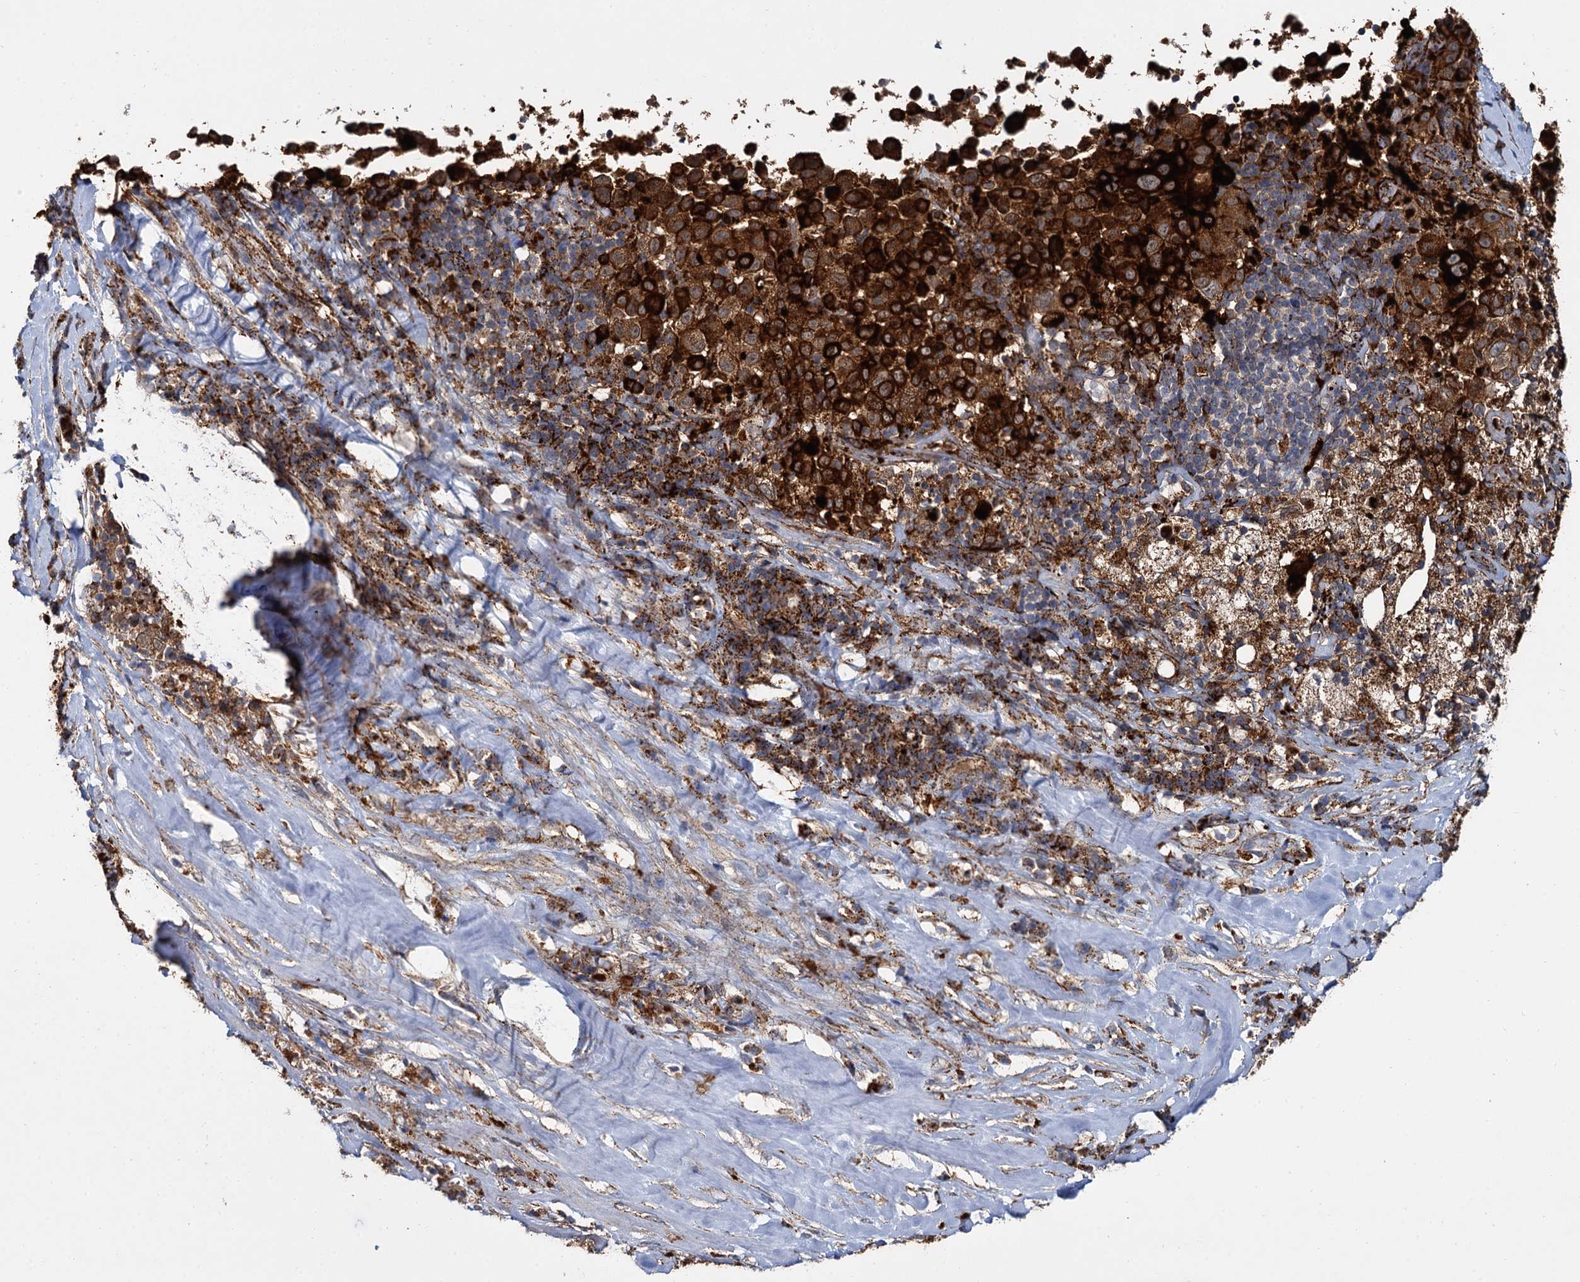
{"staining": {"intensity": "strong", "quantity": ">75%", "location": "cytoplasmic/membranous"}, "tissue": "melanoma", "cell_type": "Tumor cells", "image_type": "cancer", "snomed": [{"axis": "morphology", "description": "Malignant melanoma, Metastatic site"}, {"axis": "topography", "description": "Lymph node"}], "caption": "This image exhibits IHC staining of human melanoma, with high strong cytoplasmic/membranous staining in approximately >75% of tumor cells.", "gene": "GBA1", "patient": {"sex": "male", "age": 62}}